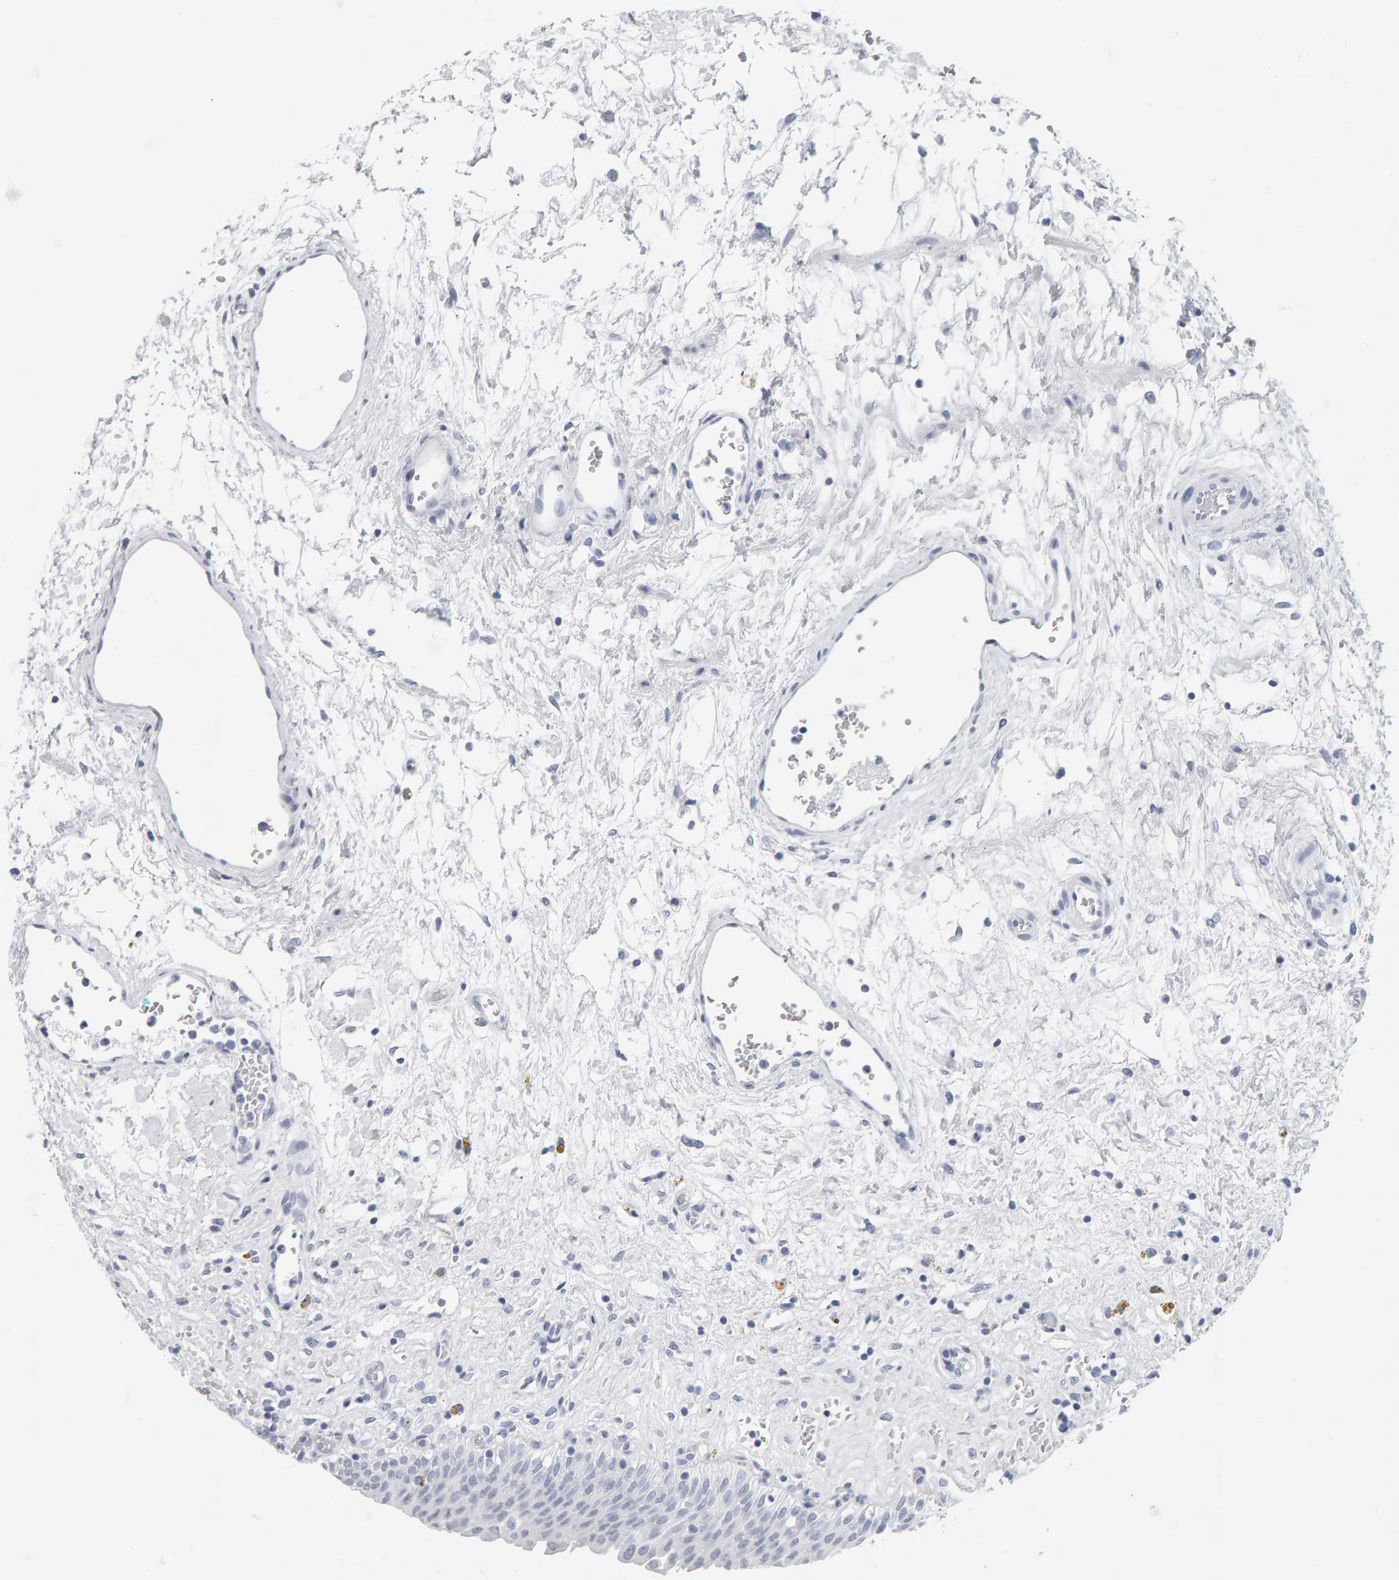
{"staining": {"intensity": "negative", "quantity": "none", "location": "none"}, "tissue": "urinary bladder", "cell_type": "Urothelial cells", "image_type": "normal", "snomed": [{"axis": "morphology", "description": "Urothelial carcinoma, High grade"}, {"axis": "topography", "description": "Urinary bladder"}], "caption": "IHC of normal urinary bladder demonstrates no positivity in urothelial cells.", "gene": "SPACA3", "patient": {"sex": "male", "age": 46}}